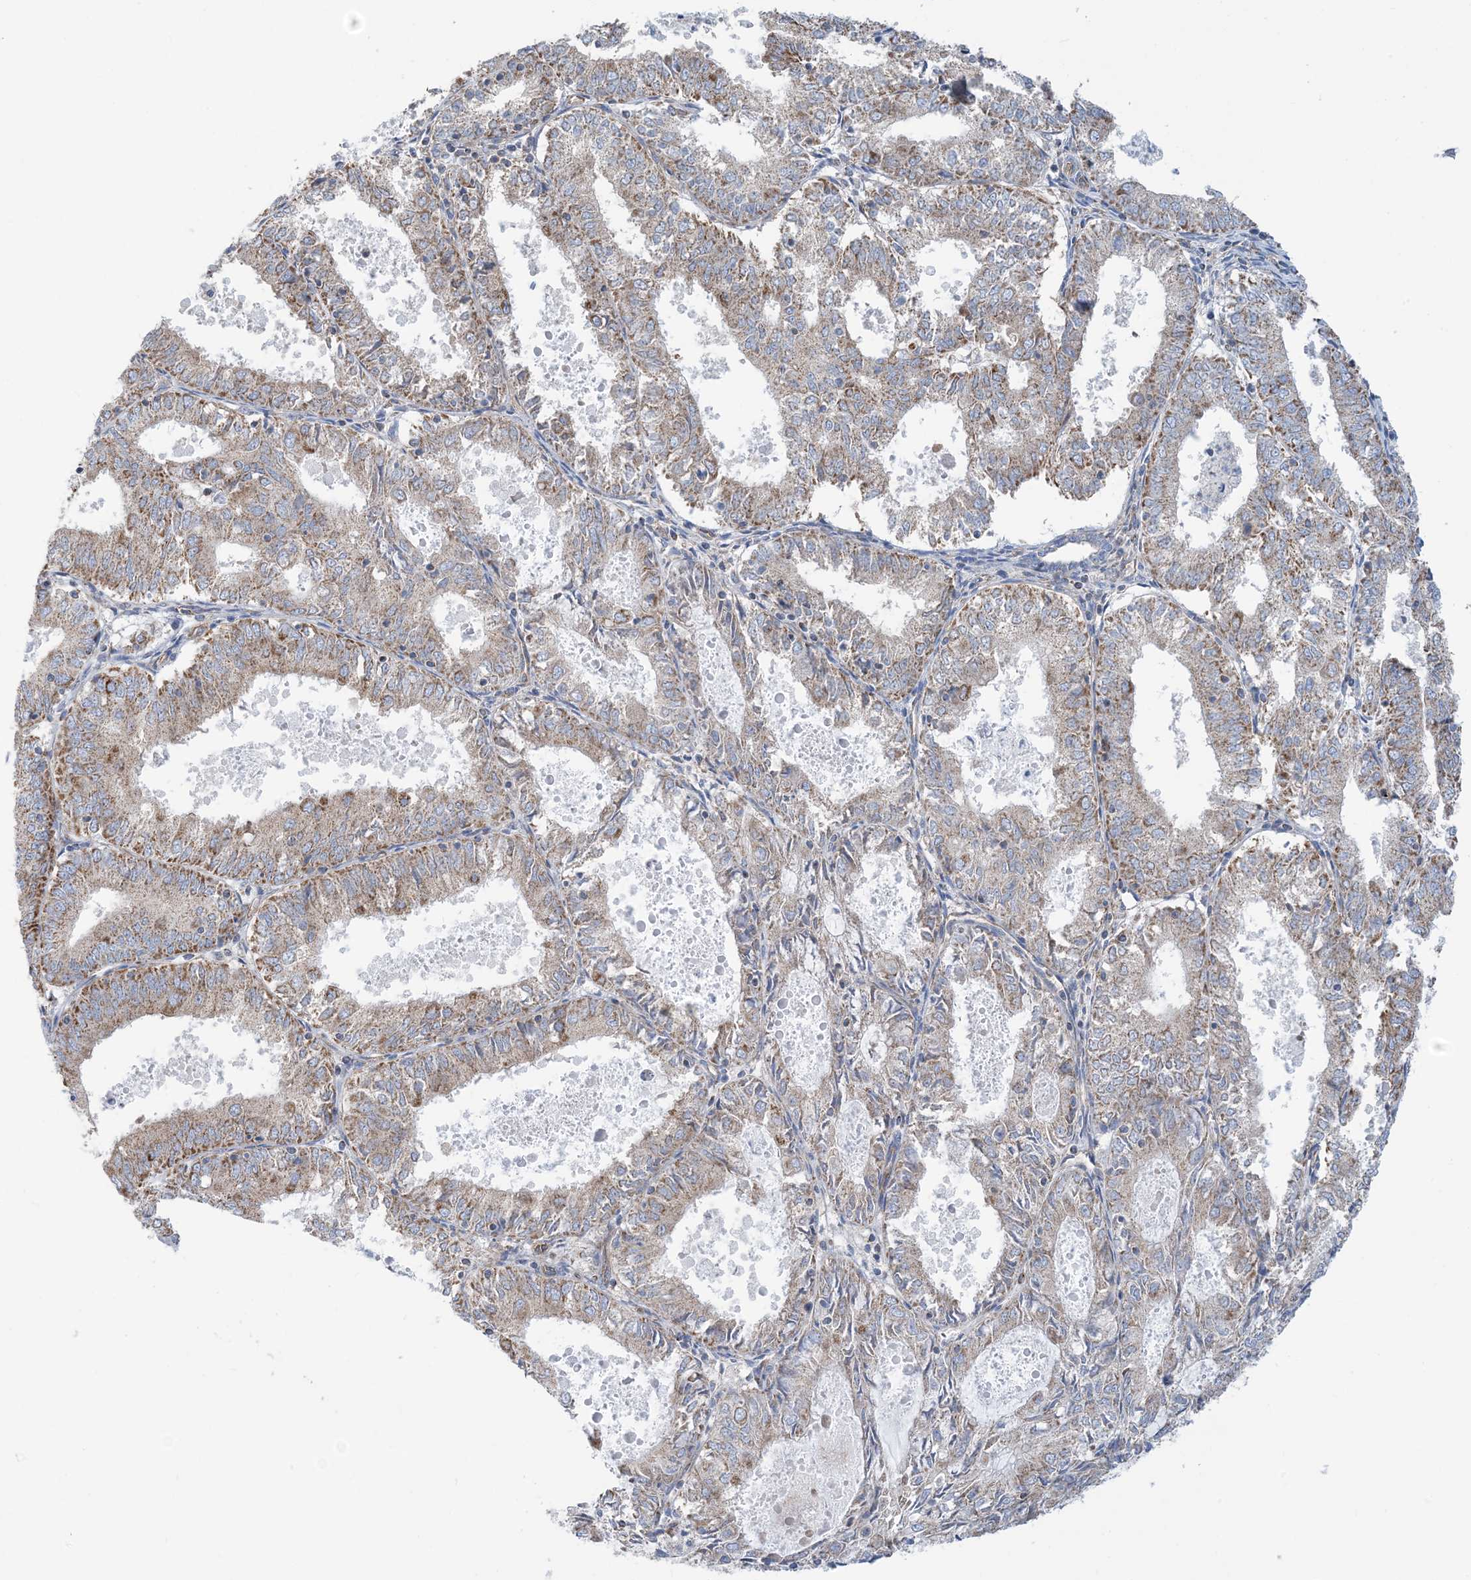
{"staining": {"intensity": "moderate", "quantity": ">75%", "location": "cytoplasmic/membranous"}, "tissue": "endometrial cancer", "cell_type": "Tumor cells", "image_type": "cancer", "snomed": [{"axis": "morphology", "description": "Adenocarcinoma, NOS"}, {"axis": "topography", "description": "Endometrium"}], "caption": "Human endometrial adenocarcinoma stained with a brown dye shows moderate cytoplasmic/membranous positive expression in approximately >75% of tumor cells.", "gene": "PHOSPHO2", "patient": {"sex": "female", "age": 57}}